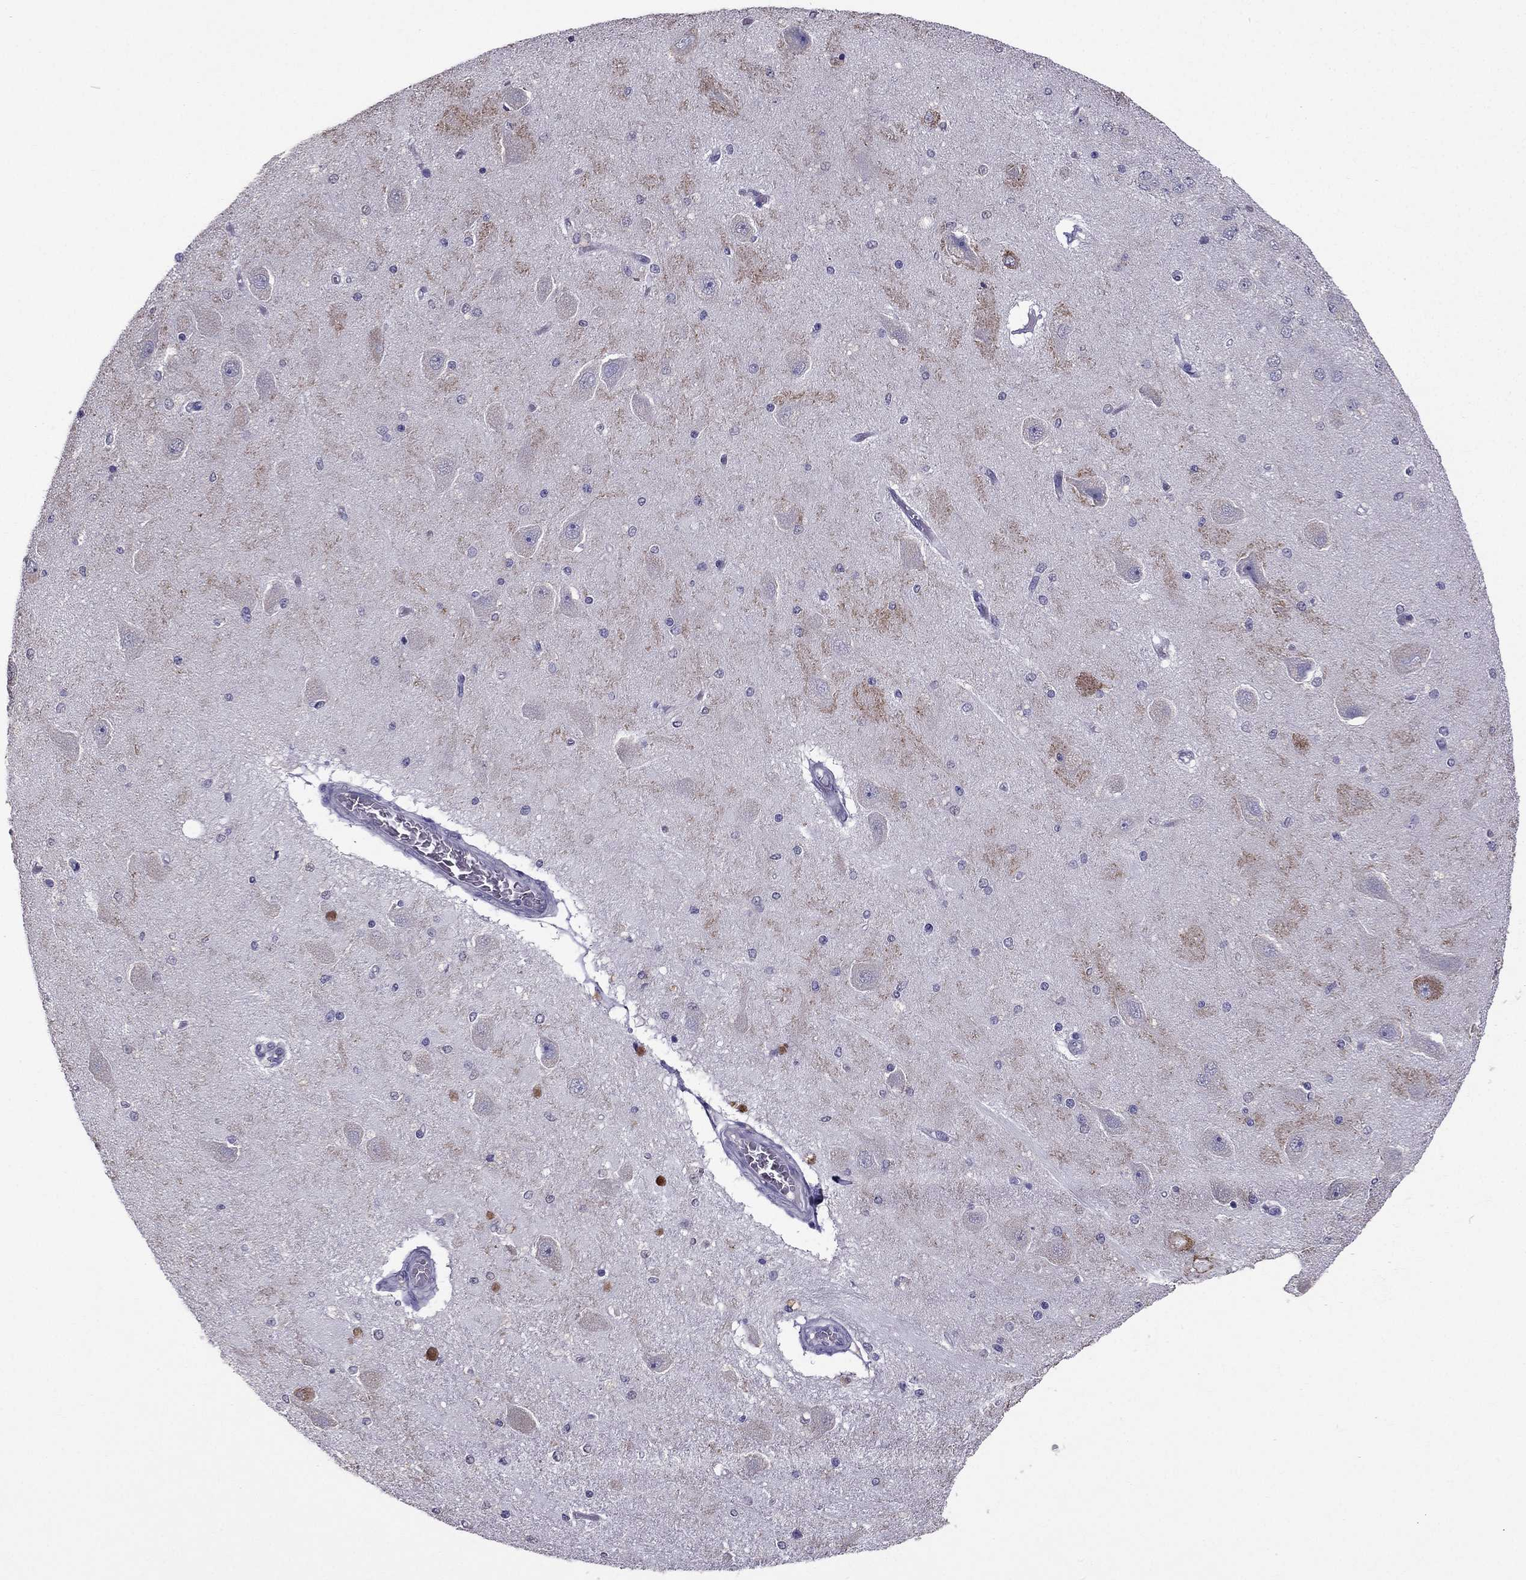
{"staining": {"intensity": "negative", "quantity": "none", "location": "none"}, "tissue": "hippocampus", "cell_type": "Glial cells", "image_type": "normal", "snomed": [{"axis": "morphology", "description": "Normal tissue, NOS"}, {"axis": "topography", "description": "Hippocampus"}], "caption": "Immunohistochemistry (IHC) of unremarkable hippocampus demonstrates no staining in glial cells.", "gene": "ARHGAP11A", "patient": {"sex": "female", "age": 54}}